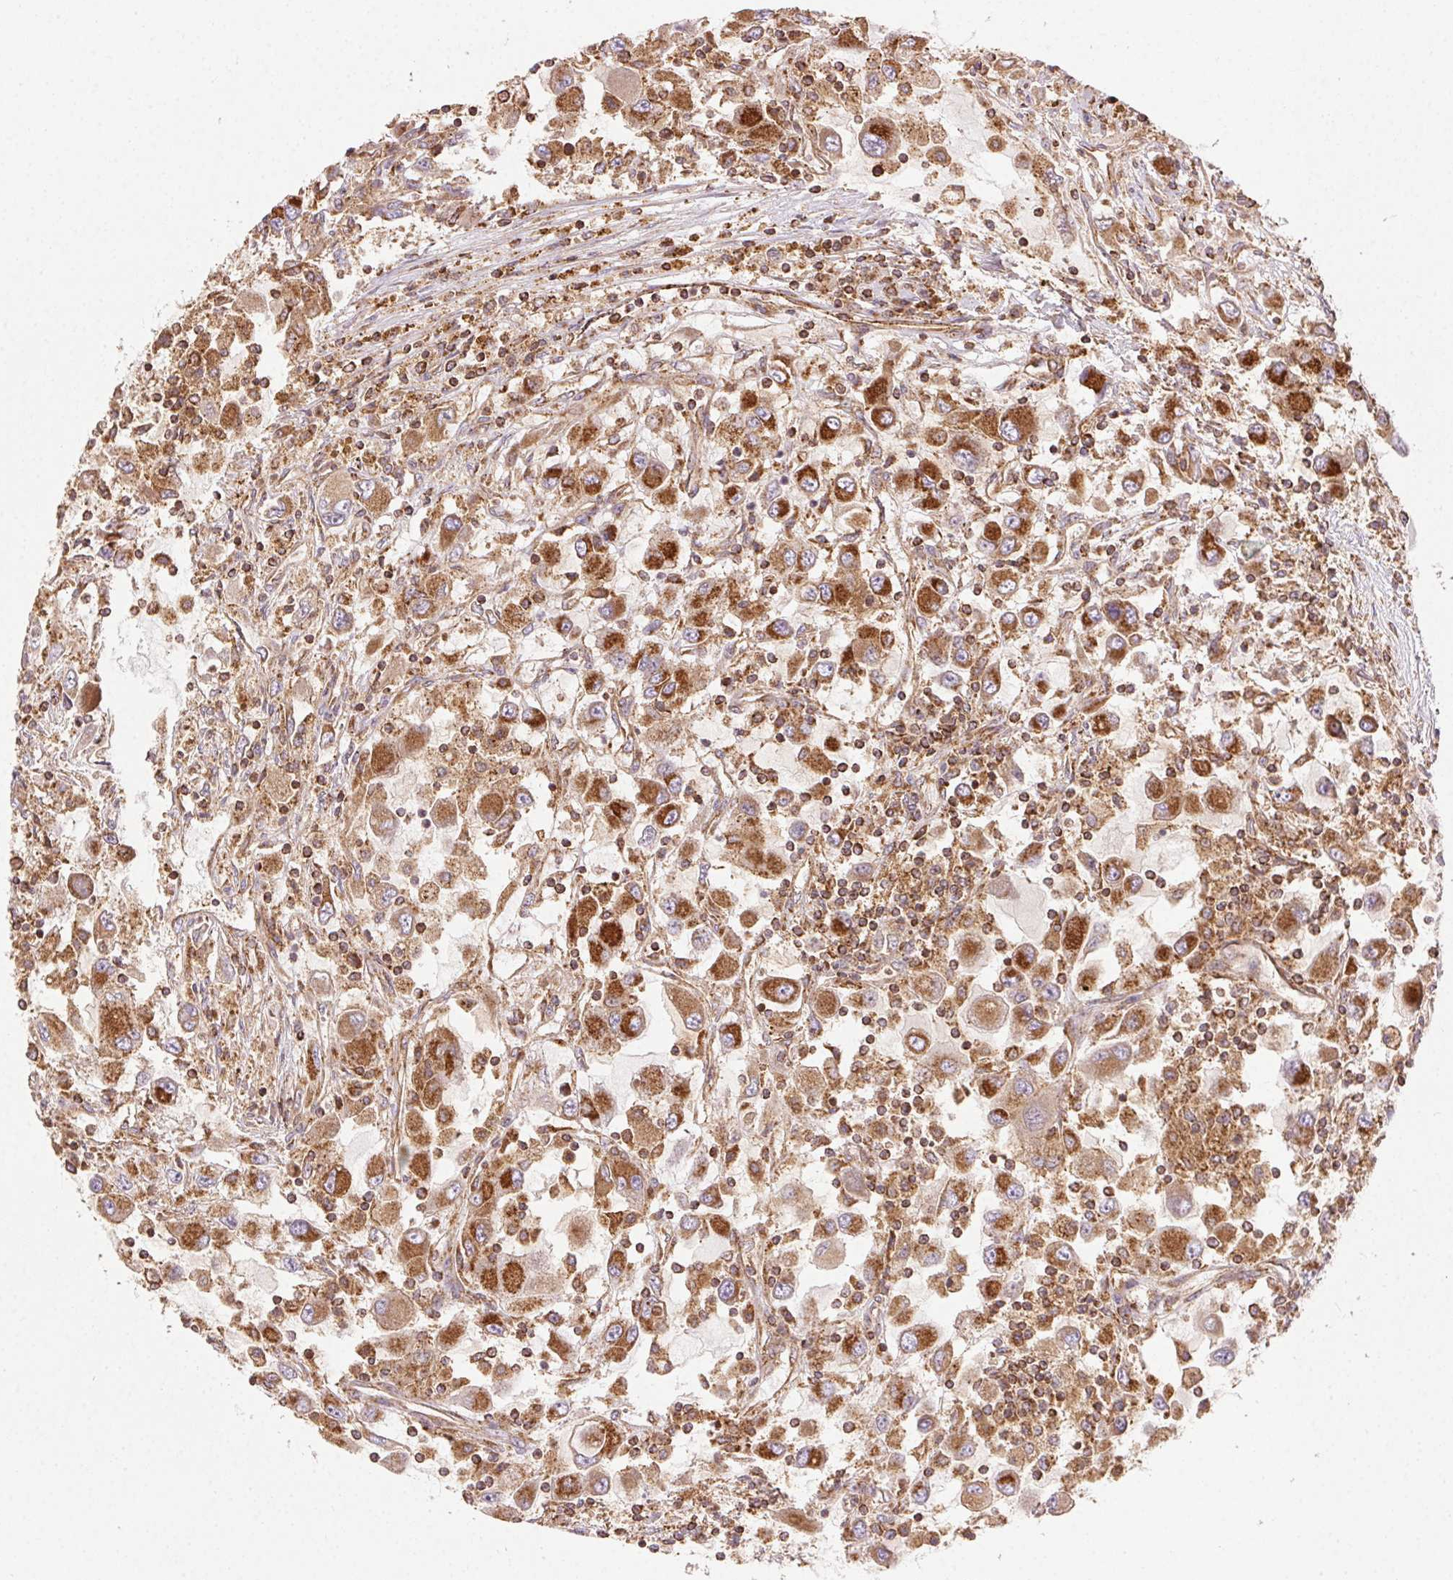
{"staining": {"intensity": "strong", "quantity": ">75%", "location": "cytoplasmic/membranous"}, "tissue": "renal cancer", "cell_type": "Tumor cells", "image_type": "cancer", "snomed": [{"axis": "morphology", "description": "Adenocarcinoma, NOS"}, {"axis": "topography", "description": "Kidney"}], "caption": "Tumor cells show high levels of strong cytoplasmic/membranous positivity in approximately >75% of cells in human renal adenocarcinoma.", "gene": "CLPB", "patient": {"sex": "female", "age": 67}}